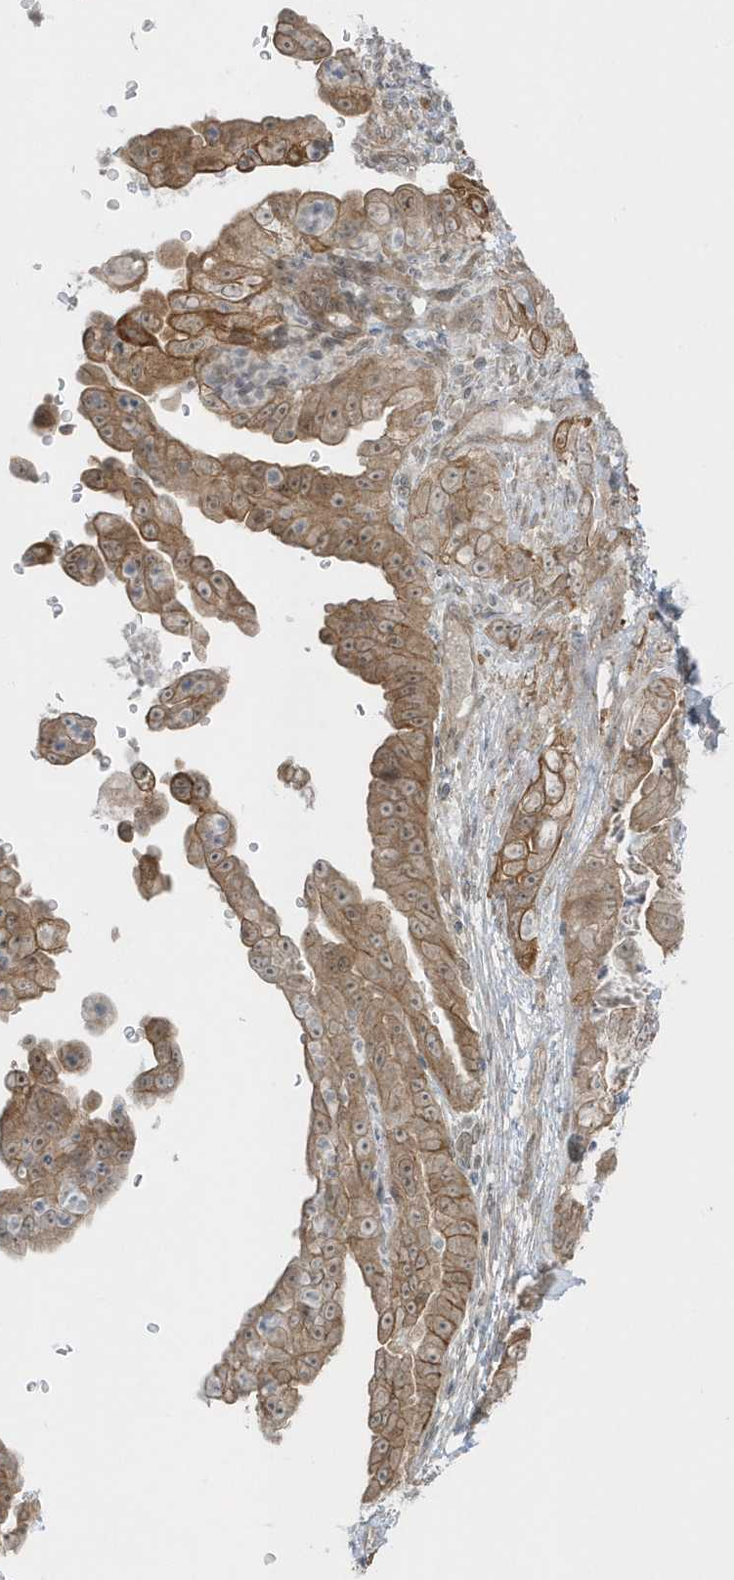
{"staining": {"intensity": "moderate", "quantity": ">75%", "location": "cytoplasmic/membranous"}, "tissue": "pancreatic cancer", "cell_type": "Tumor cells", "image_type": "cancer", "snomed": [{"axis": "morphology", "description": "Adenocarcinoma, NOS"}, {"axis": "topography", "description": "Pancreas"}], "caption": "A histopathology image of human pancreatic cancer stained for a protein exhibits moderate cytoplasmic/membranous brown staining in tumor cells. The protein is stained brown, and the nuclei are stained in blue (DAB IHC with brightfield microscopy, high magnification).", "gene": "PARD3B", "patient": {"sex": "female", "age": 78}}